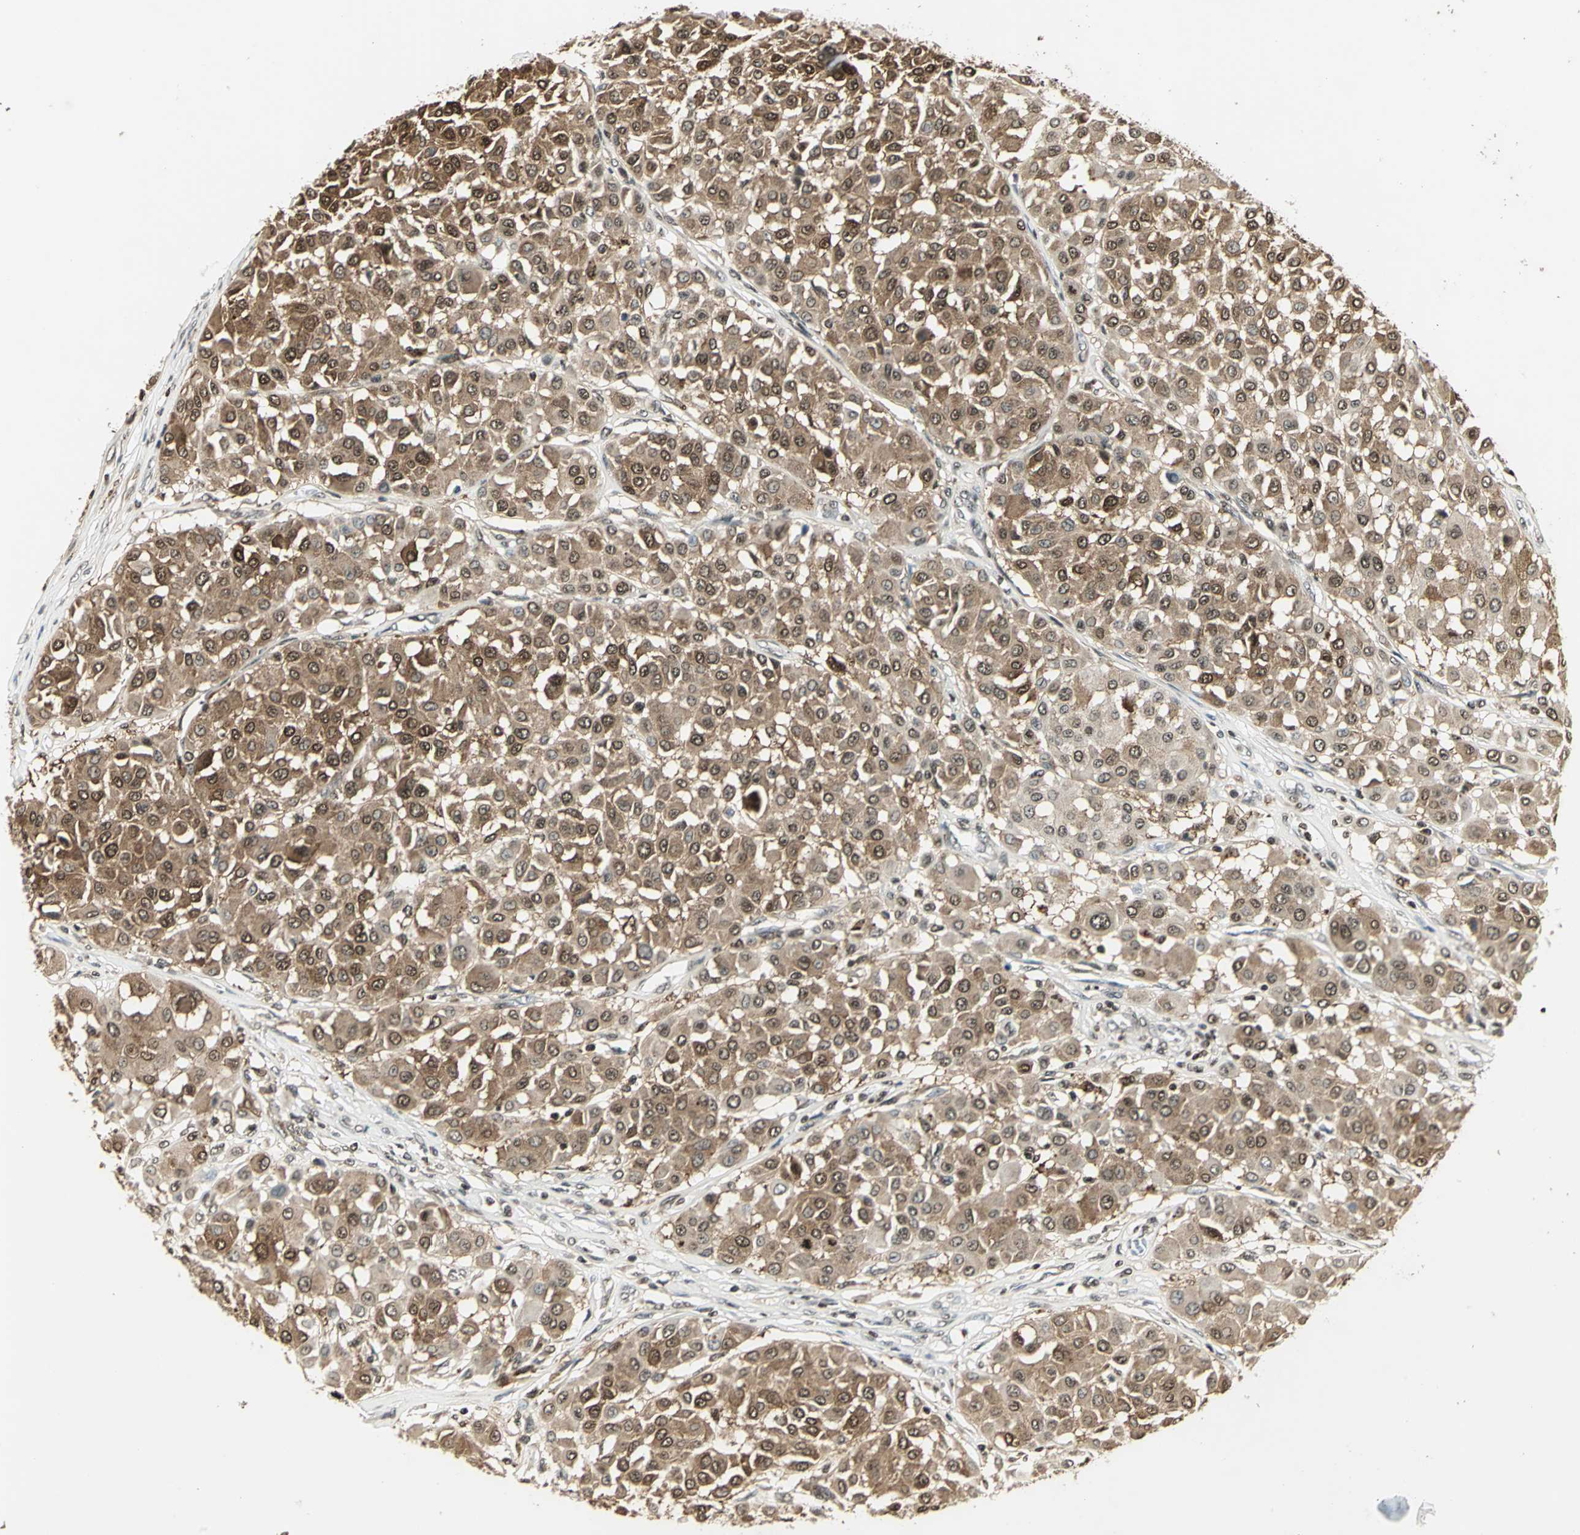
{"staining": {"intensity": "strong", "quantity": ">75%", "location": "cytoplasmic/membranous,nuclear"}, "tissue": "melanoma", "cell_type": "Tumor cells", "image_type": "cancer", "snomed": [{"axis": "morphology", "description": "Malignant melanoma, Metastatic site"}, {"axis": "topography", "description": "Soft tissue"}], "caption": "Melanoma stained with a brown dye demonstrates strong cytoplasmic/membranous and nuclear positive staining in about >75% of tumor cells.", "gene": "LGALS3", "patient": {"sex": "male", "age": 41}}